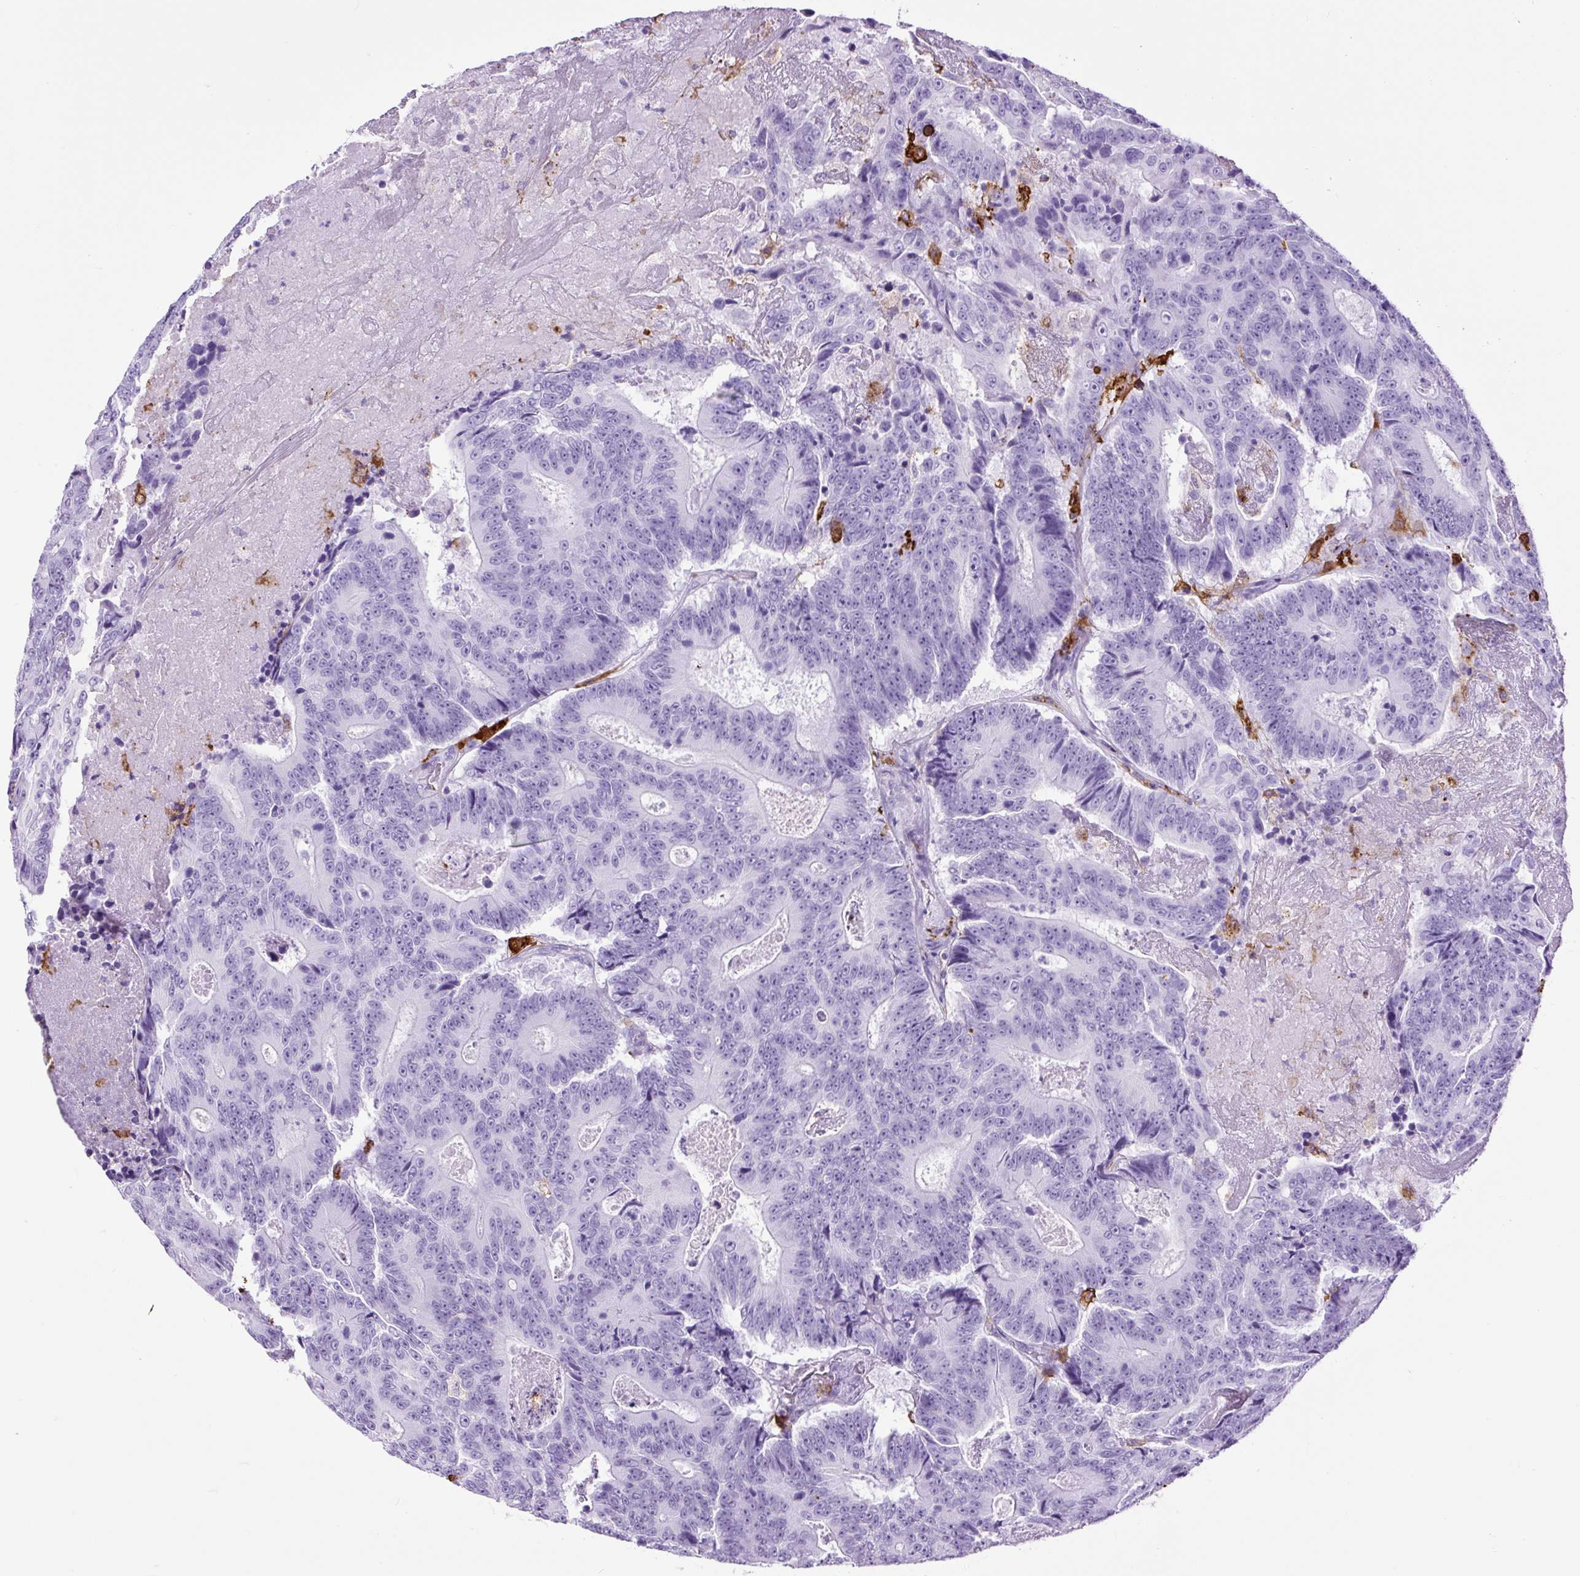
{"staining": {"intensity": "negative", "quantity": "none", "location": "none"}, "tissue": "colorectal cancer", "cell_type": "Tumor cells", "image_type": "cancer", "snomed": [{"axis": "morphology", "description": "Adenocarcinoma, NOS"}, {"axis": "topography", "description": "Colon"}], "caption": "The histopathology image displays no significant positivity in tumor cells of colorectal cancer.", "gene": "HLA-DRA", "patient": {"sex": "male", "age": 83}}